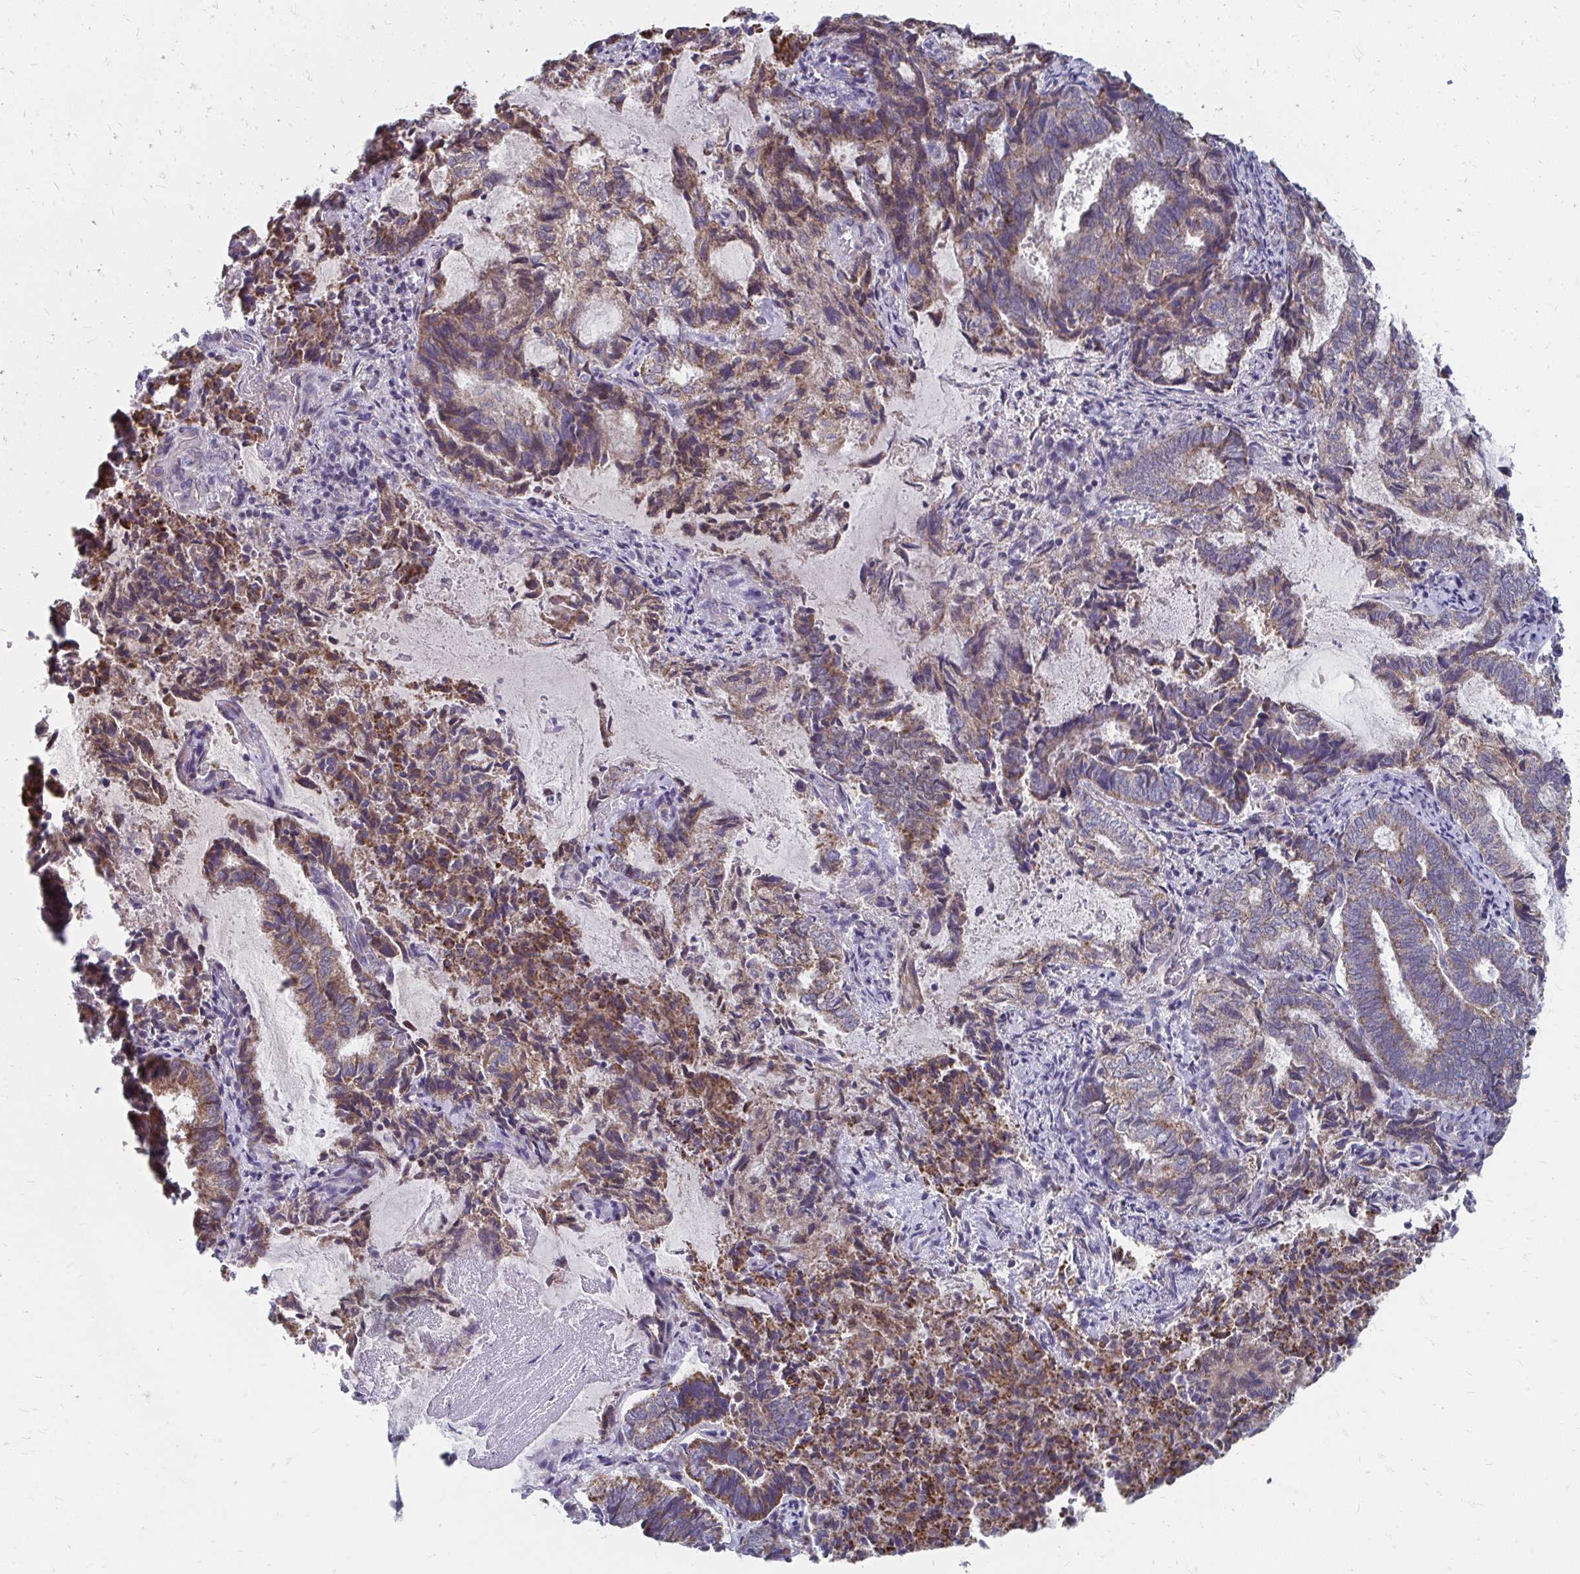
{"staining": {"intensity": "moderate", "quantity": ">75%", "location": "cytoplasmic/membranous"}, "tissue": "endometrial cancer", "cell_type": "Tumor cells", "image_type": "cancer", "snomed": [{"axis": "morphology", "description": "Adenocarcinoma, NOS"}, {"axis": "topography", "description": "Endometrium"}], "caption": "Immunohistochemical staining of endometrial cancer (adenocarcinoma) displays medium levels of moderate cytoplasmic/membranous expression in about >75% of tumor cells.", "gene": "PABIR3", "patient": {"sex": "female", "age": 80}}